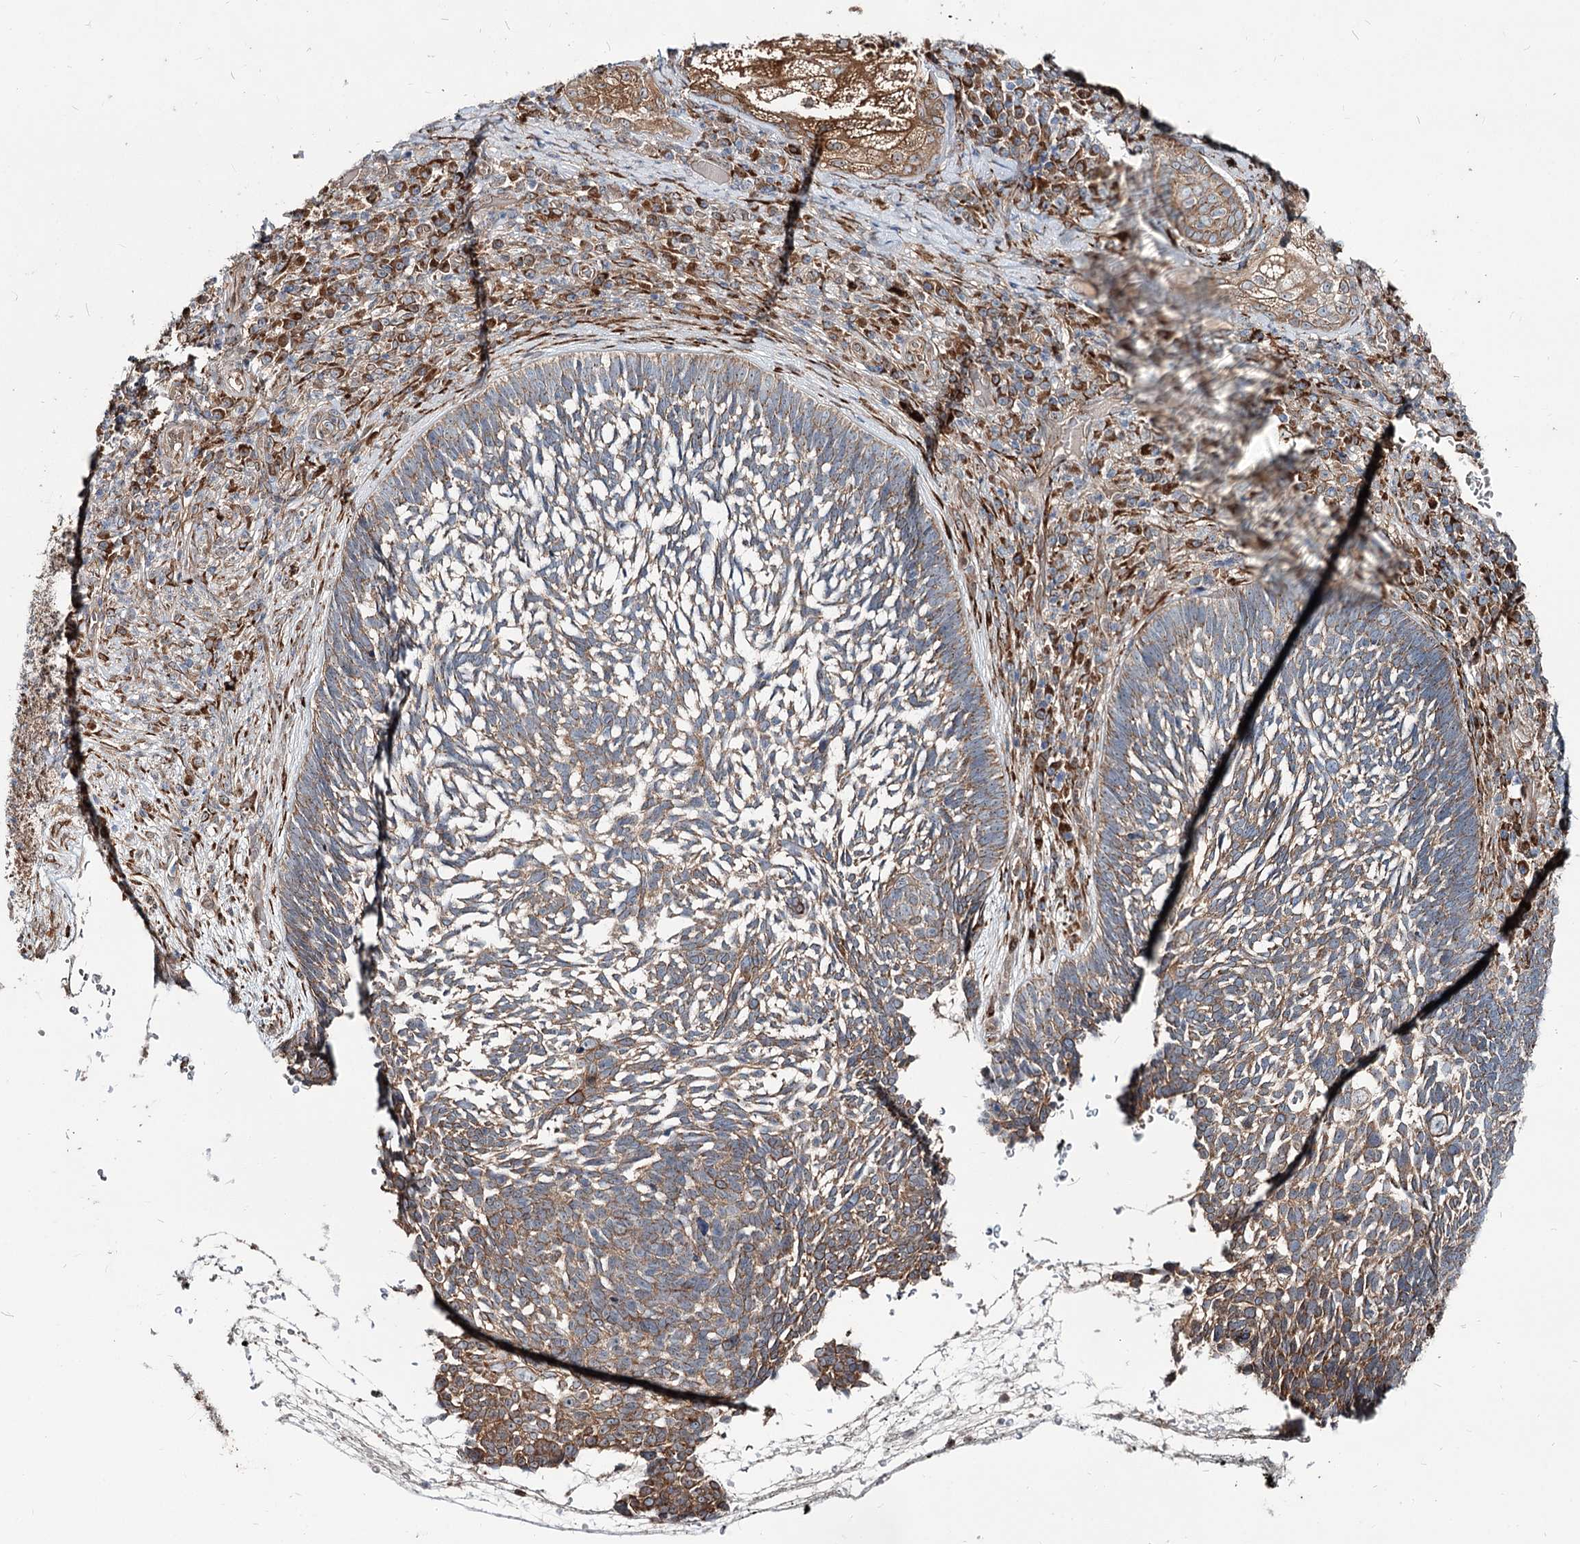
{"staining": {"intensity": "moderate", "quantity": ">75%", "location": "cytoplasmic/membranous"}, "tissue": "skin cancer", "cell_type": "Tumor cells", "image_type": "cancer", "snomed": [{"axis": "morphology", "description": "Basal cell carcinoma"}, {"axis": "topography", "description": "Skin"}], "caption": "Basal cell carcinoma (skin) stained with a brown dye displays moderate cytoplasmic/membranous positive expression in approximately >75% of tumor cells.", "gene": "SPART", "patient": {"sex": "male", "age": 88}}